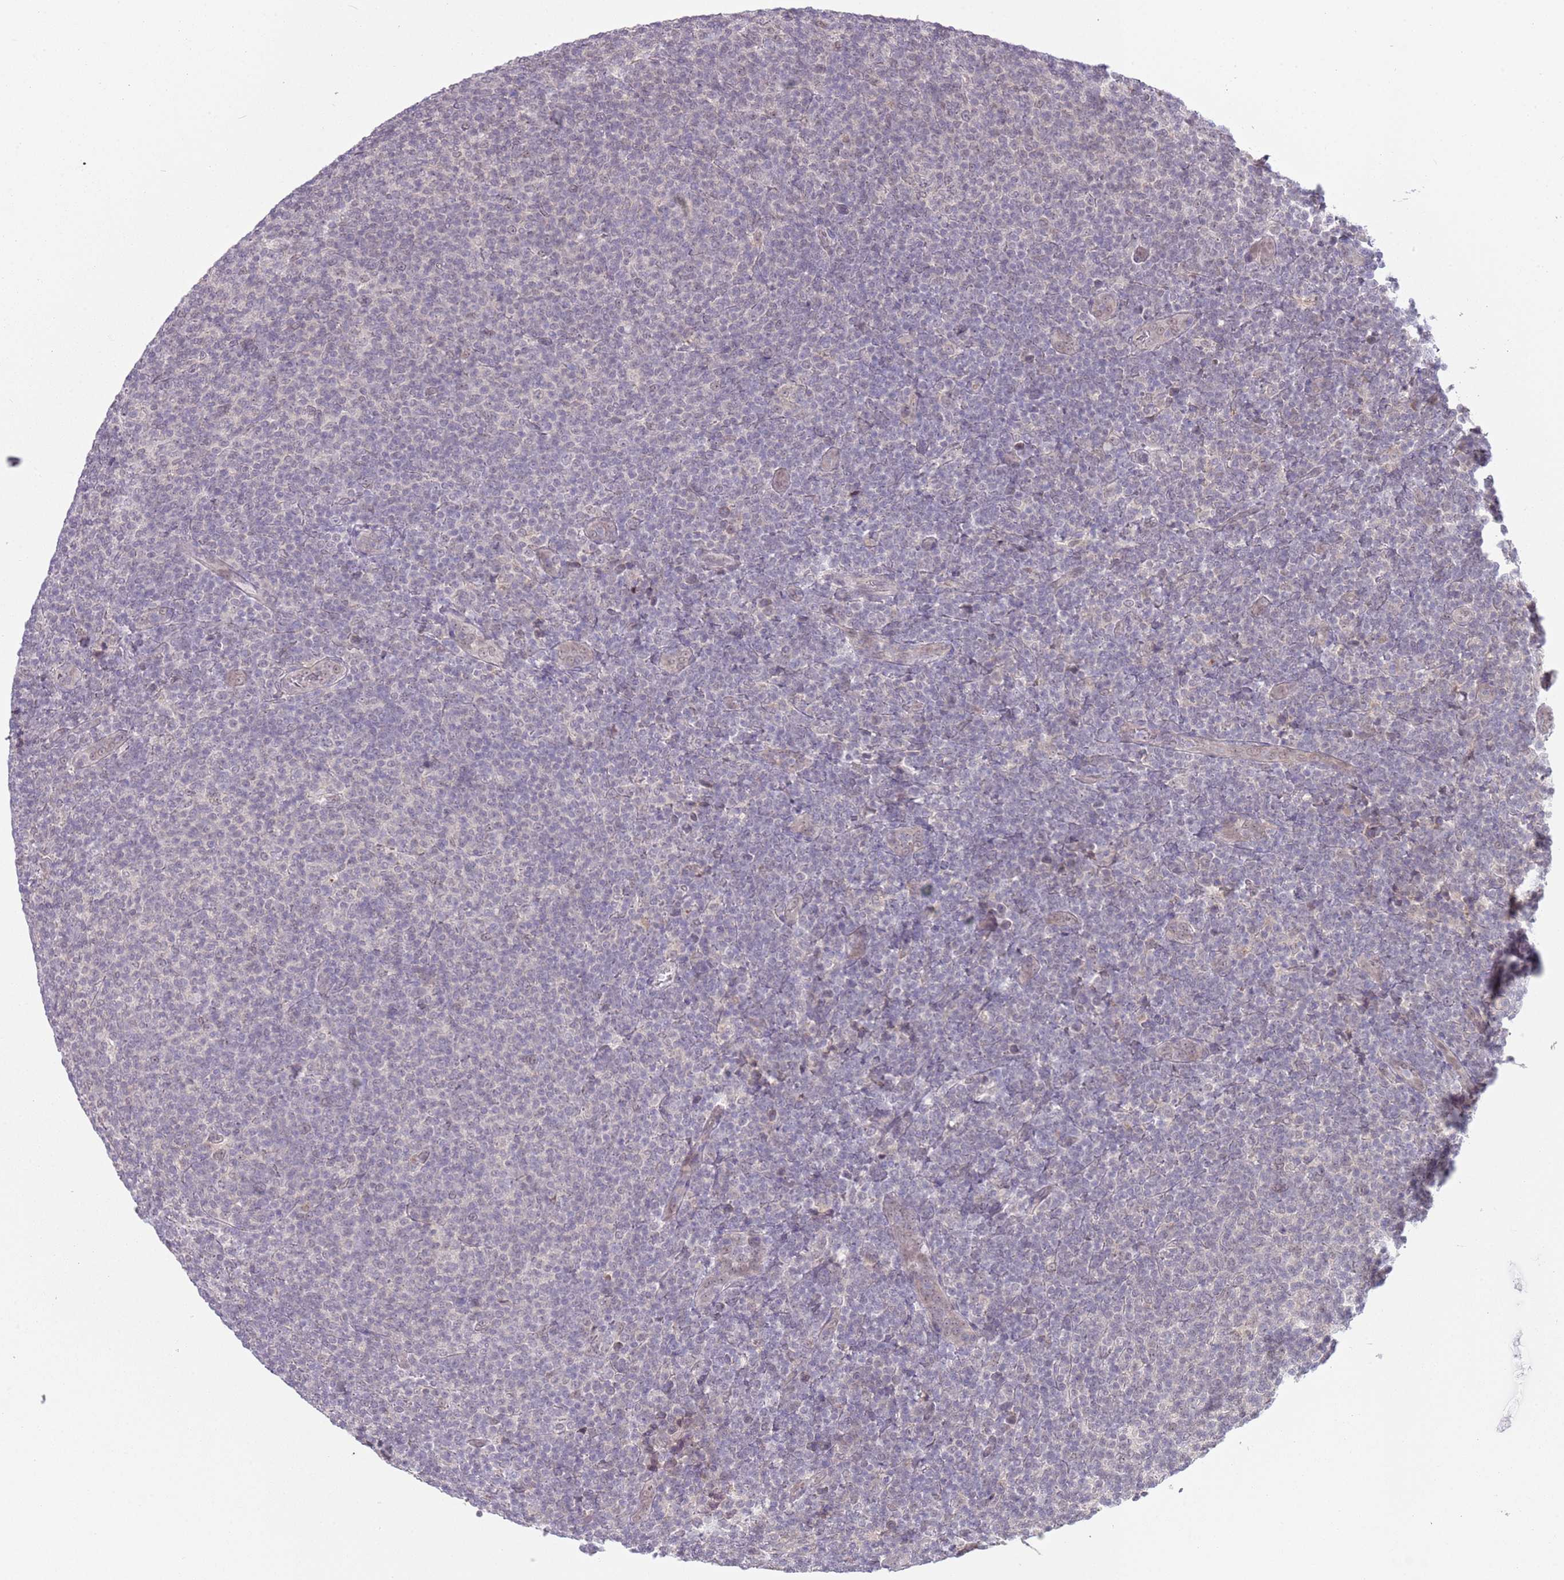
{"staining": {"intensity": "negative", "quantity": "none", "location": "none"}, "tissue": "lymphoma", "cell_type": "Tumor cells", "image_type": "cancer", "snomed": [{"axis": "morphology", "description": "Malignant lymphoma, non-Hodgkin's type, Low grade"}, {"axis": "topography", "description": "Lymph node"}], "caption": "Immunohistochemistry (IHC) photomicrograph of human malignant lymphoma, non-Hodgkin's type (low-grade) stained for a protein (brown), which demonstrates no positivity in tumor cells. (DAB (3,3'-diaminobenzidine) immunohistochemistry (IHC) visualized using brightfield microscopy, high magnification).", "gene": "TM2D1", "patient": {"sex": "male", "age": 66}}